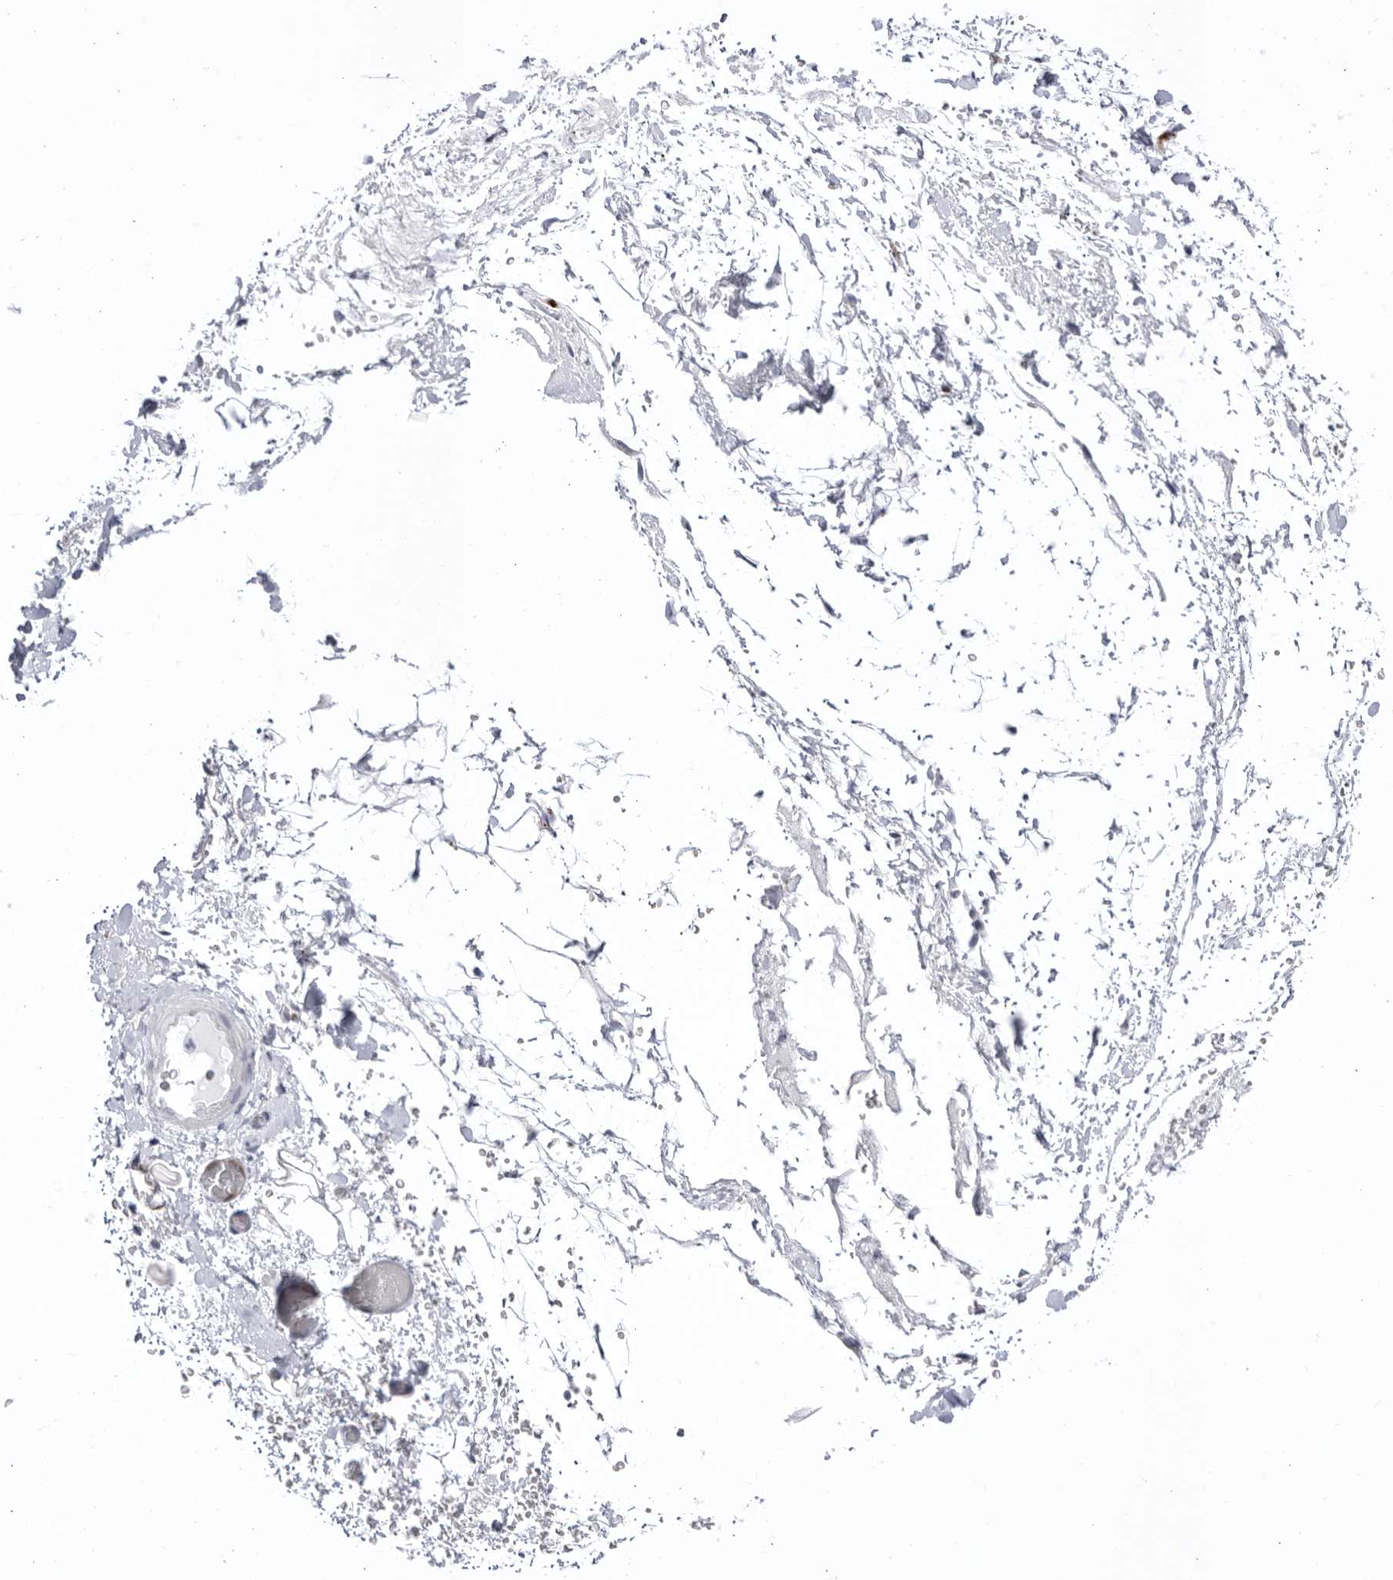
{"staining": {"intensity": "negative", "quantity": "none", "location": "none"}, "tissue": "adipose tissue", "cell_type": "Adipocytes", "image_type": "normal", "snomed": [{"axis": "morphology", "description": "Normal tissue, NOS"}, {"axis": "morphology", "description": "Adenocarcinoma, NOS"}, {"axis": "topography", "description": "Esophagus"}], "caption": "Immunohistochemistry (IHC) image of normal adipose tissue: human adipose tissue stained with DAB (3,3'-diaminobenzidine) displays no significant protein positivity in adipocytes. (DAB (3,3'-diaminobenzidine) IHC visualized using brightfield microscopy, high magnification).", "gene": "CCDC181", "patient": {"sex": "male", "age": 62}}